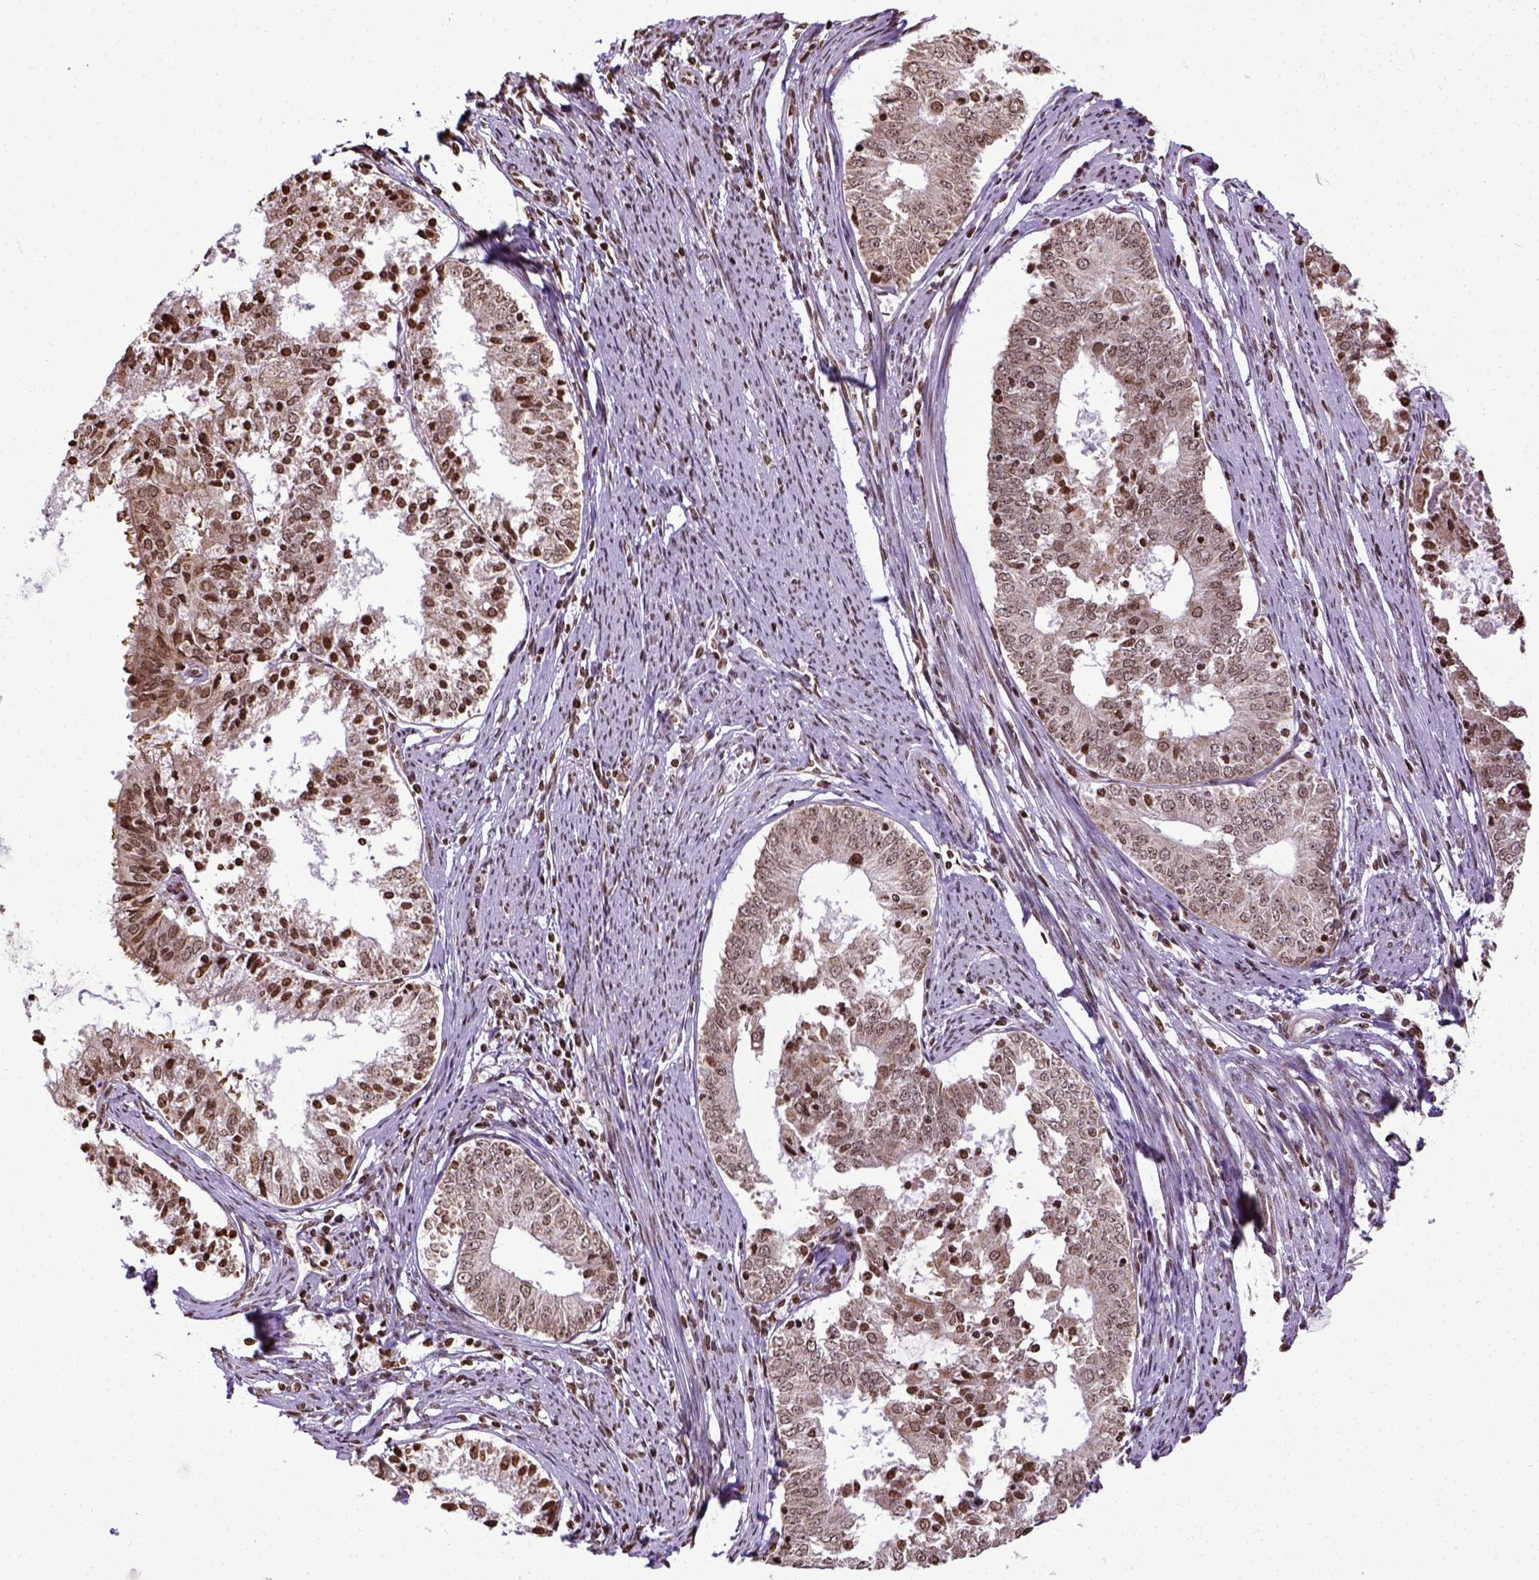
{"staining": {"intensity": "moderate", "quantity": ">75%", "location": "nuclear"}, "tissue": "endometrial cancer", "cell_type": "Tumor cells", "image_type": "cancer", "snomed": [{"axis": "morphology", "description": "Adenocarcinoma, NOS"}, {"axis": "topography", "description": "Endometrium"}], "caption": "Immunohistochemistry staining of adenocarcinoma (endometrial), which shows medium levels of moderate nuclear expression in approximately >75% of tumor cells indicating moderate nuclear protein staining. The staining was performed using DAB (brown) for protein detection and nuclei were counterstained in hematoxylin (blue).", "gene": "ZNF75D", "patient": {"sex": "female", "age": 57}}